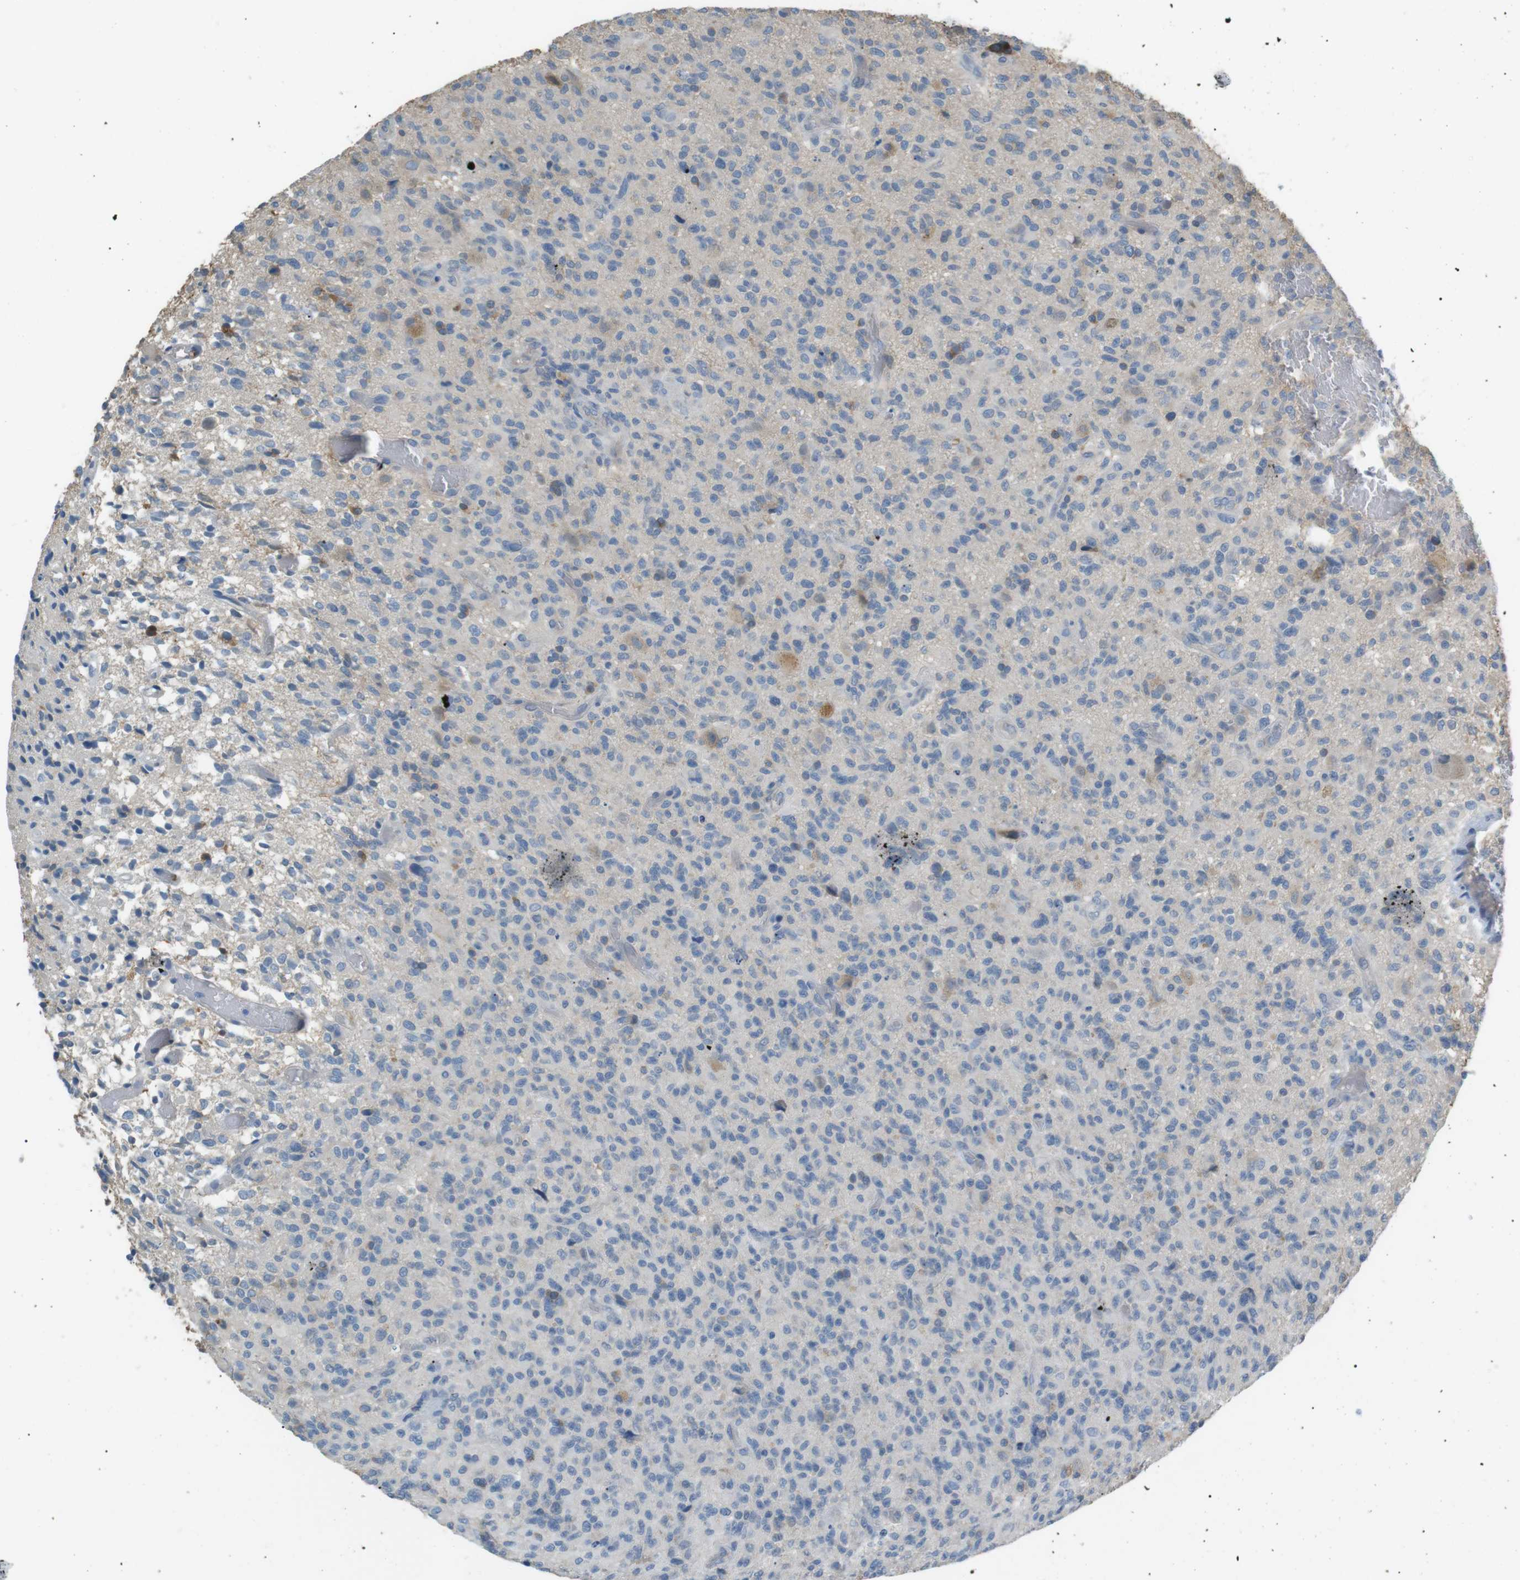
{"staining": {"intensity": "negative", "quantity": "none", "location": "none"}, "tissue": "glioma", "cell_type": "Tumor cells", "image_type": "cancer", "snomed": [{"axis": "morphology", "description": "Glioma, malignant, High grade"}, {"axis": "topography", "description": "Brain"}], "caption": "Immunohistochemistry micrograph of high-grade glioma (malignant) stained for a protein (brown), which displays no positivity in tumor cells. (Stains: DAB (3,3'-diaminobenzidine) IHC with hematoxylin counter stain, Microscopy: brightfield microscopy at high magnification).", "gene": "CDH26", "patient": {"sex": "male", "age": 71}}